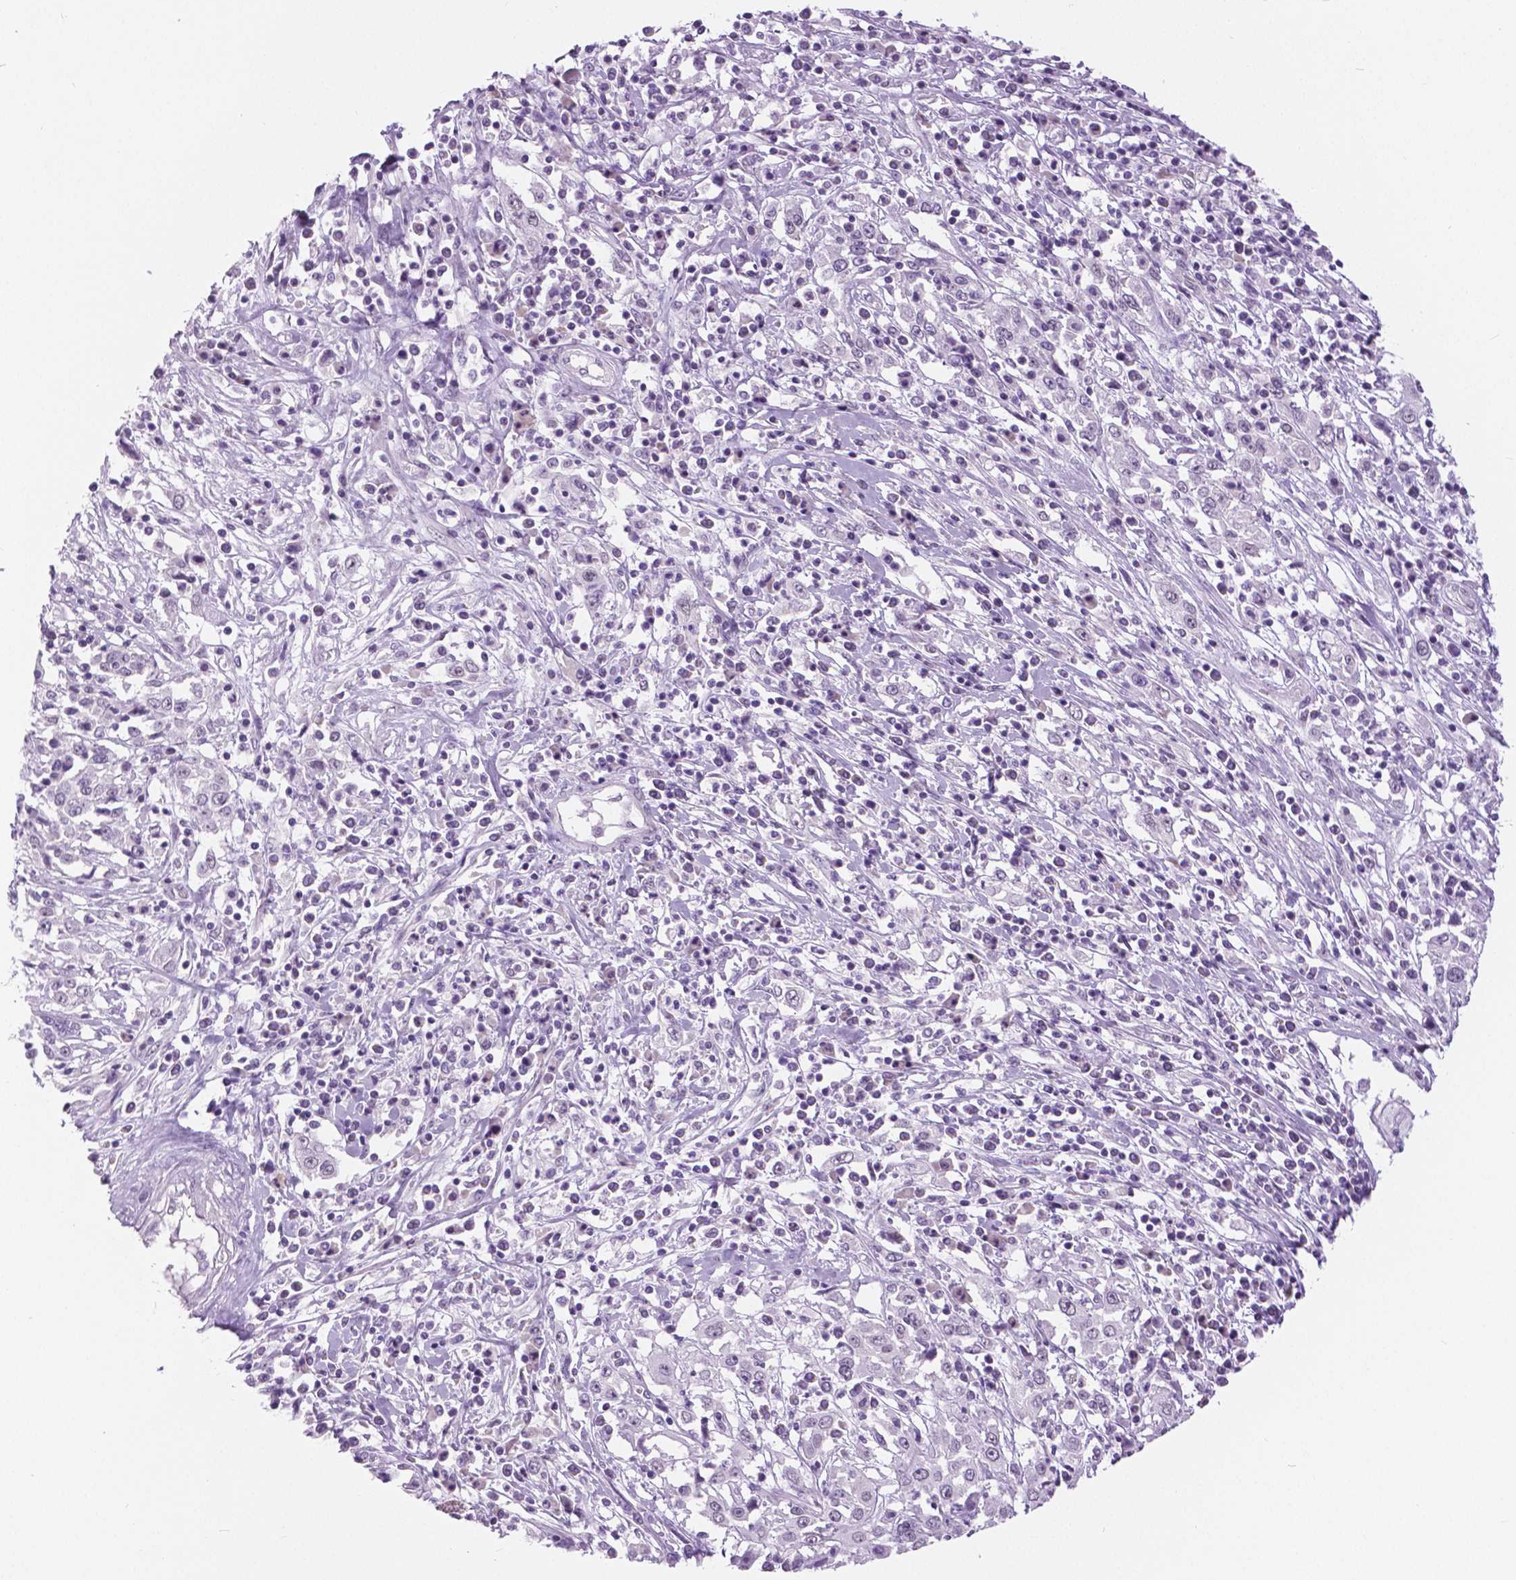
{"staining": {"intensity": "negative", "quantity": "none", "location": "none"}, "tissue": "cervical cancer", "cell_type": "Tumor cells", "image_type": "cancer", "snomed": [{"axis": "morphology", "description": "Adenocarcinoma, NOS"}, {"axis": "topography", "description": "Cervix"}], "caption": "Tumor cells are negative for brown protein staining in cervical cancer (adenocarcinoma). (Stains: DAB immunohistochemistry with hematoxylin counter stain, Microscopy: brightfield microscopy at high magnification).", "gene": "MYOM1", "patient": {"sex": "female", "age": 40}}